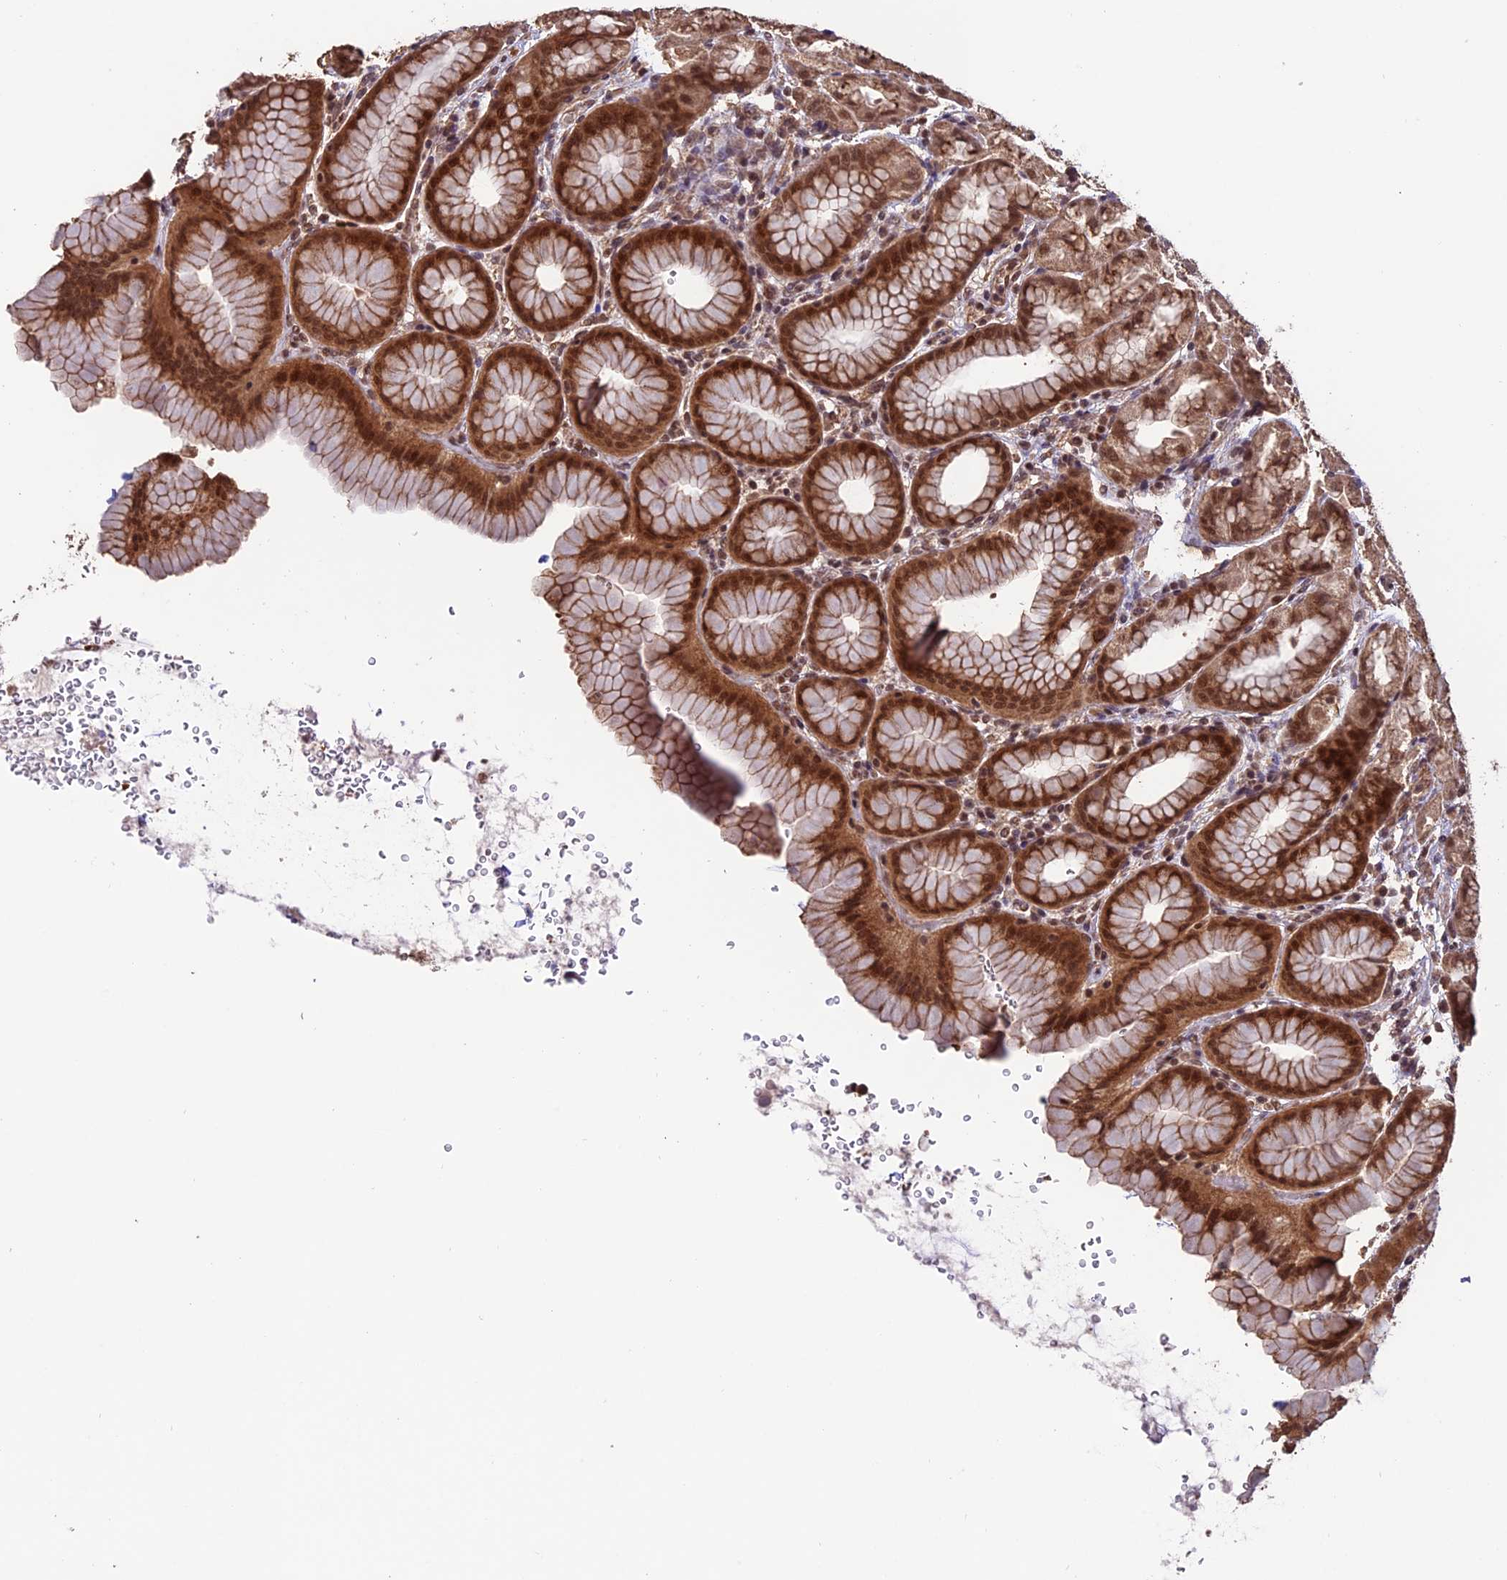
{"staining": {"intensity": "moderate", "quantity": ">75%", "location": "cytoplasmic/membranous,nuclear"}, "tissue": "stomach", "cell_type": "Glandular cells", "image_type": "normal", "snomed": [{"axis": "morphology", "description": "Normal tissue, NOS"}, {"axis": "topography", "description": "Stomach"}], "caption": "Immunohistochemical staining of unremarkable stomach exhibits medium levels of moderate cytoplasmic/membranous,nuclear expression in approximately >75% of glandular cells. Using DAB (3,3'-diaminobenzidine) (brown) and hematoxylin (blue) stains, captured at high magnification using brightfield microscopy.", "gene": "CABIN1", "patient": {"sex": "male", "age": 42}}